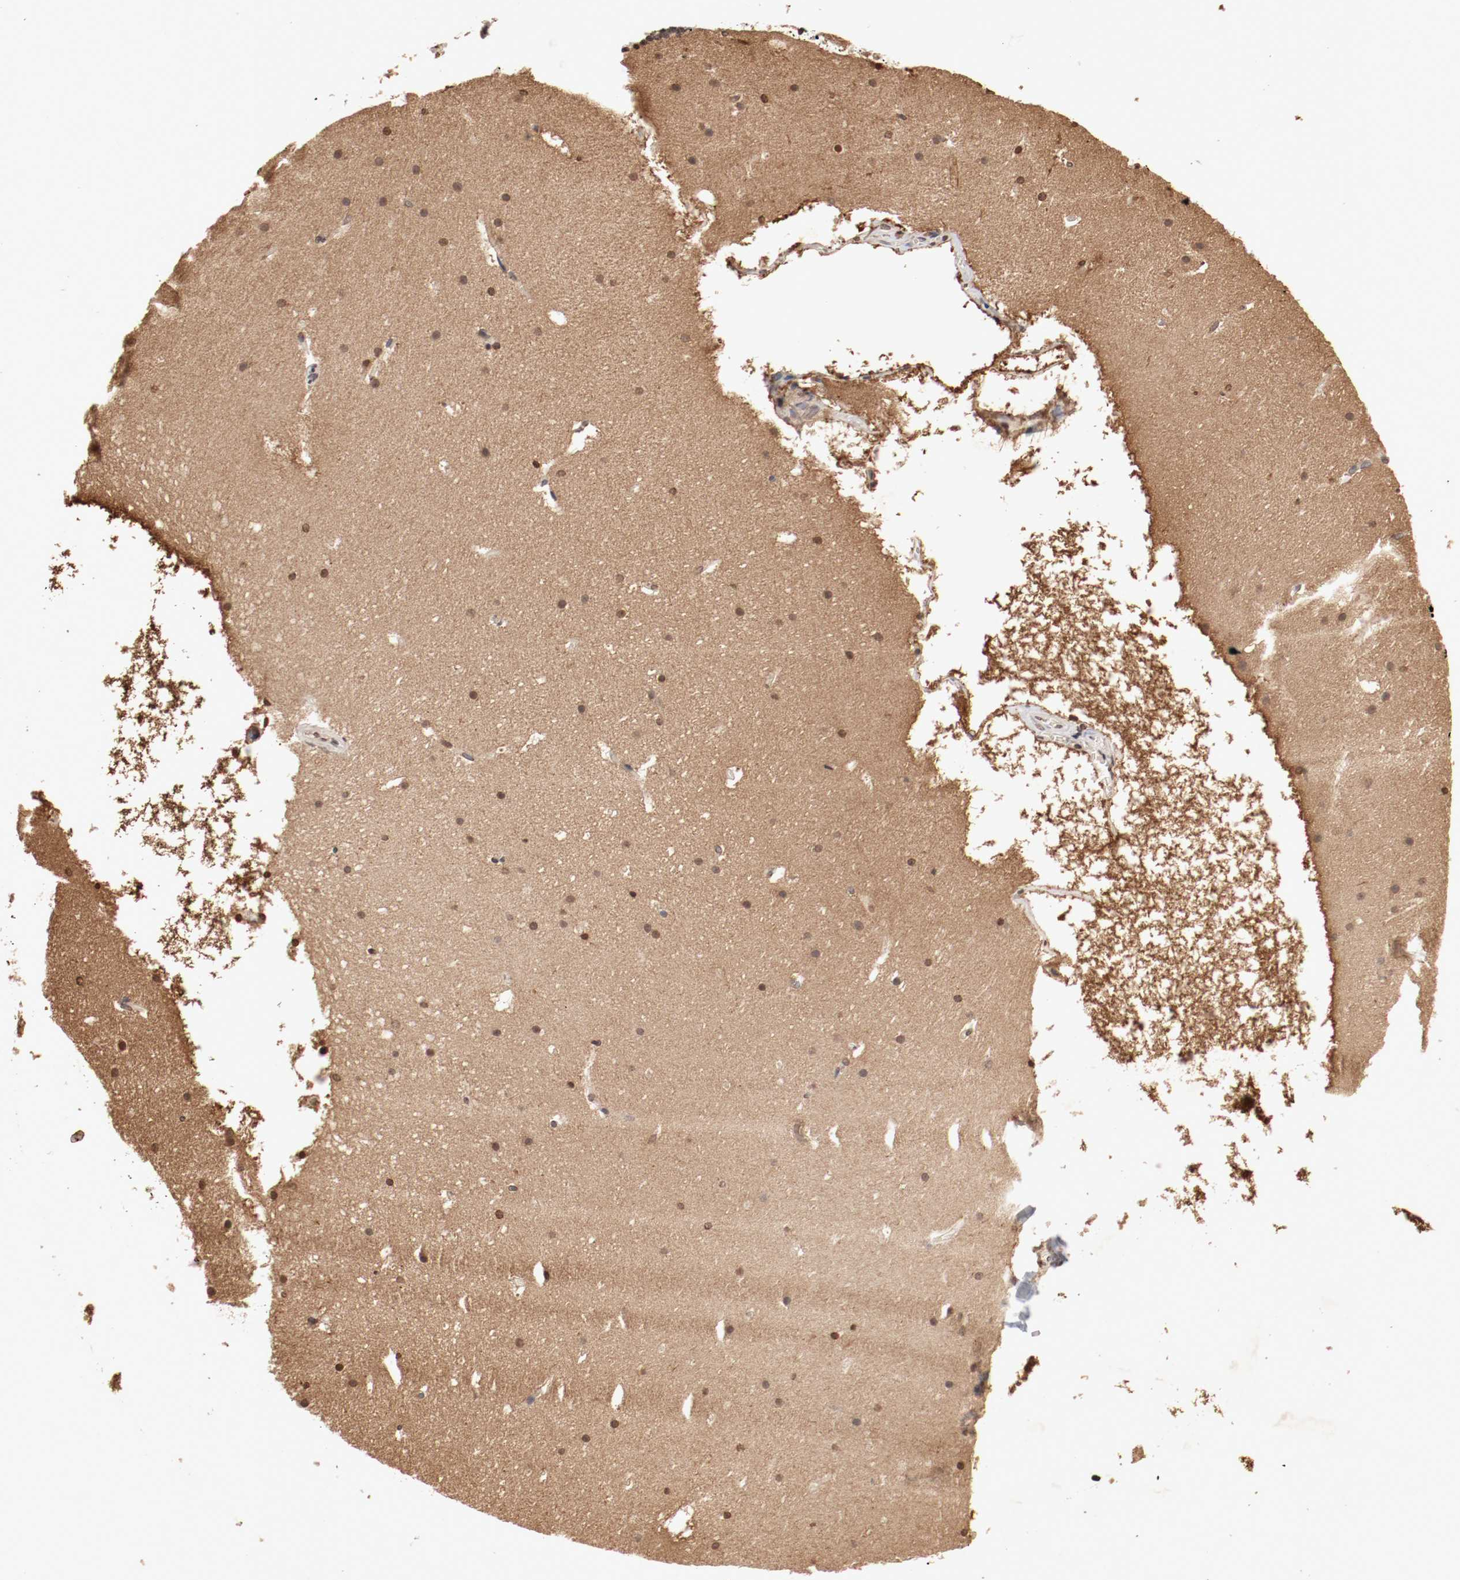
{"staining": {"intensity": "weak", "quantity": "25%-75%", "location": "cytoplasmic/membranous"}, "tissue": "cerebellum", "cell_type": "Cells in granular layer", "image_type": "normal", "snomed": [{"axis": "morphology", "description": "Normal tissue, NOS"}, {"axis": "topography", "description": "Cerebellum"}], "caption": "Cells in granular layer reveal low levels of weak cytoplasmic/membranous expression in about 25%-75% of cells in benign human cerebellum.", "gene": "WASL", "patient": {"sex": "male", "age": 45}}